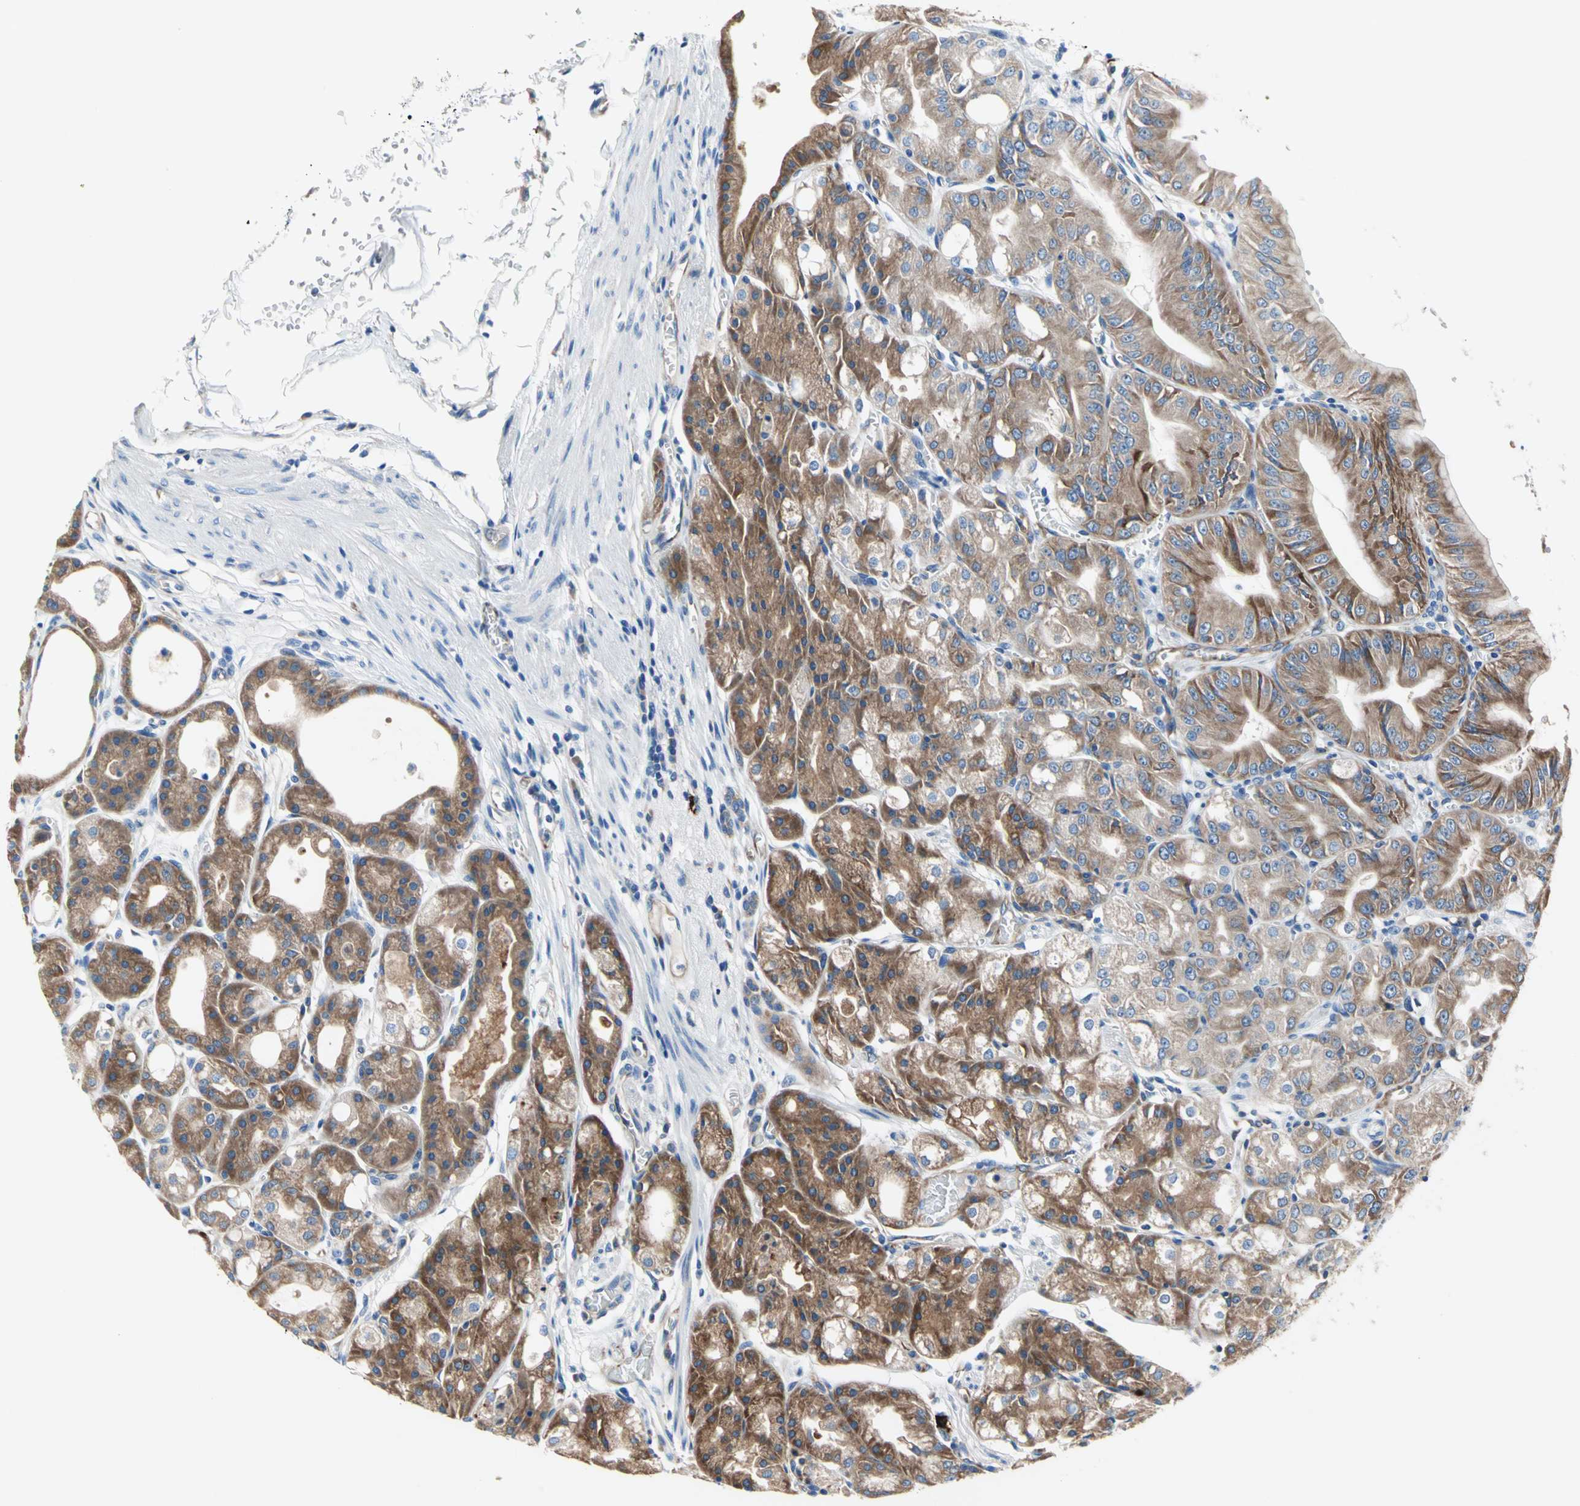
{"staining": {"intensity": "strong", "quantity": ">75%", "location": "cytoplasmic/membranous"}, "tissue": "stomach", "cell_type": "Glandular cells", "image_type": "normal", "snomed": [{"axis": "morphology", "description": "Normal tissue, NOS"}, {"axis": "topography", "description": "Stomach, lower"}], "caption": "Stomach stained with immunohistochemistry (IHC) demonstrates strong cytoplasmic/membranous expression in approximately >75% of glandular cells. (DAB (3,3'-diaminobenzidine) IHC with brightfield microscopy, high magnification).", "gene": "TRIM25", "patient": {"sex": "male", "age": 71}}